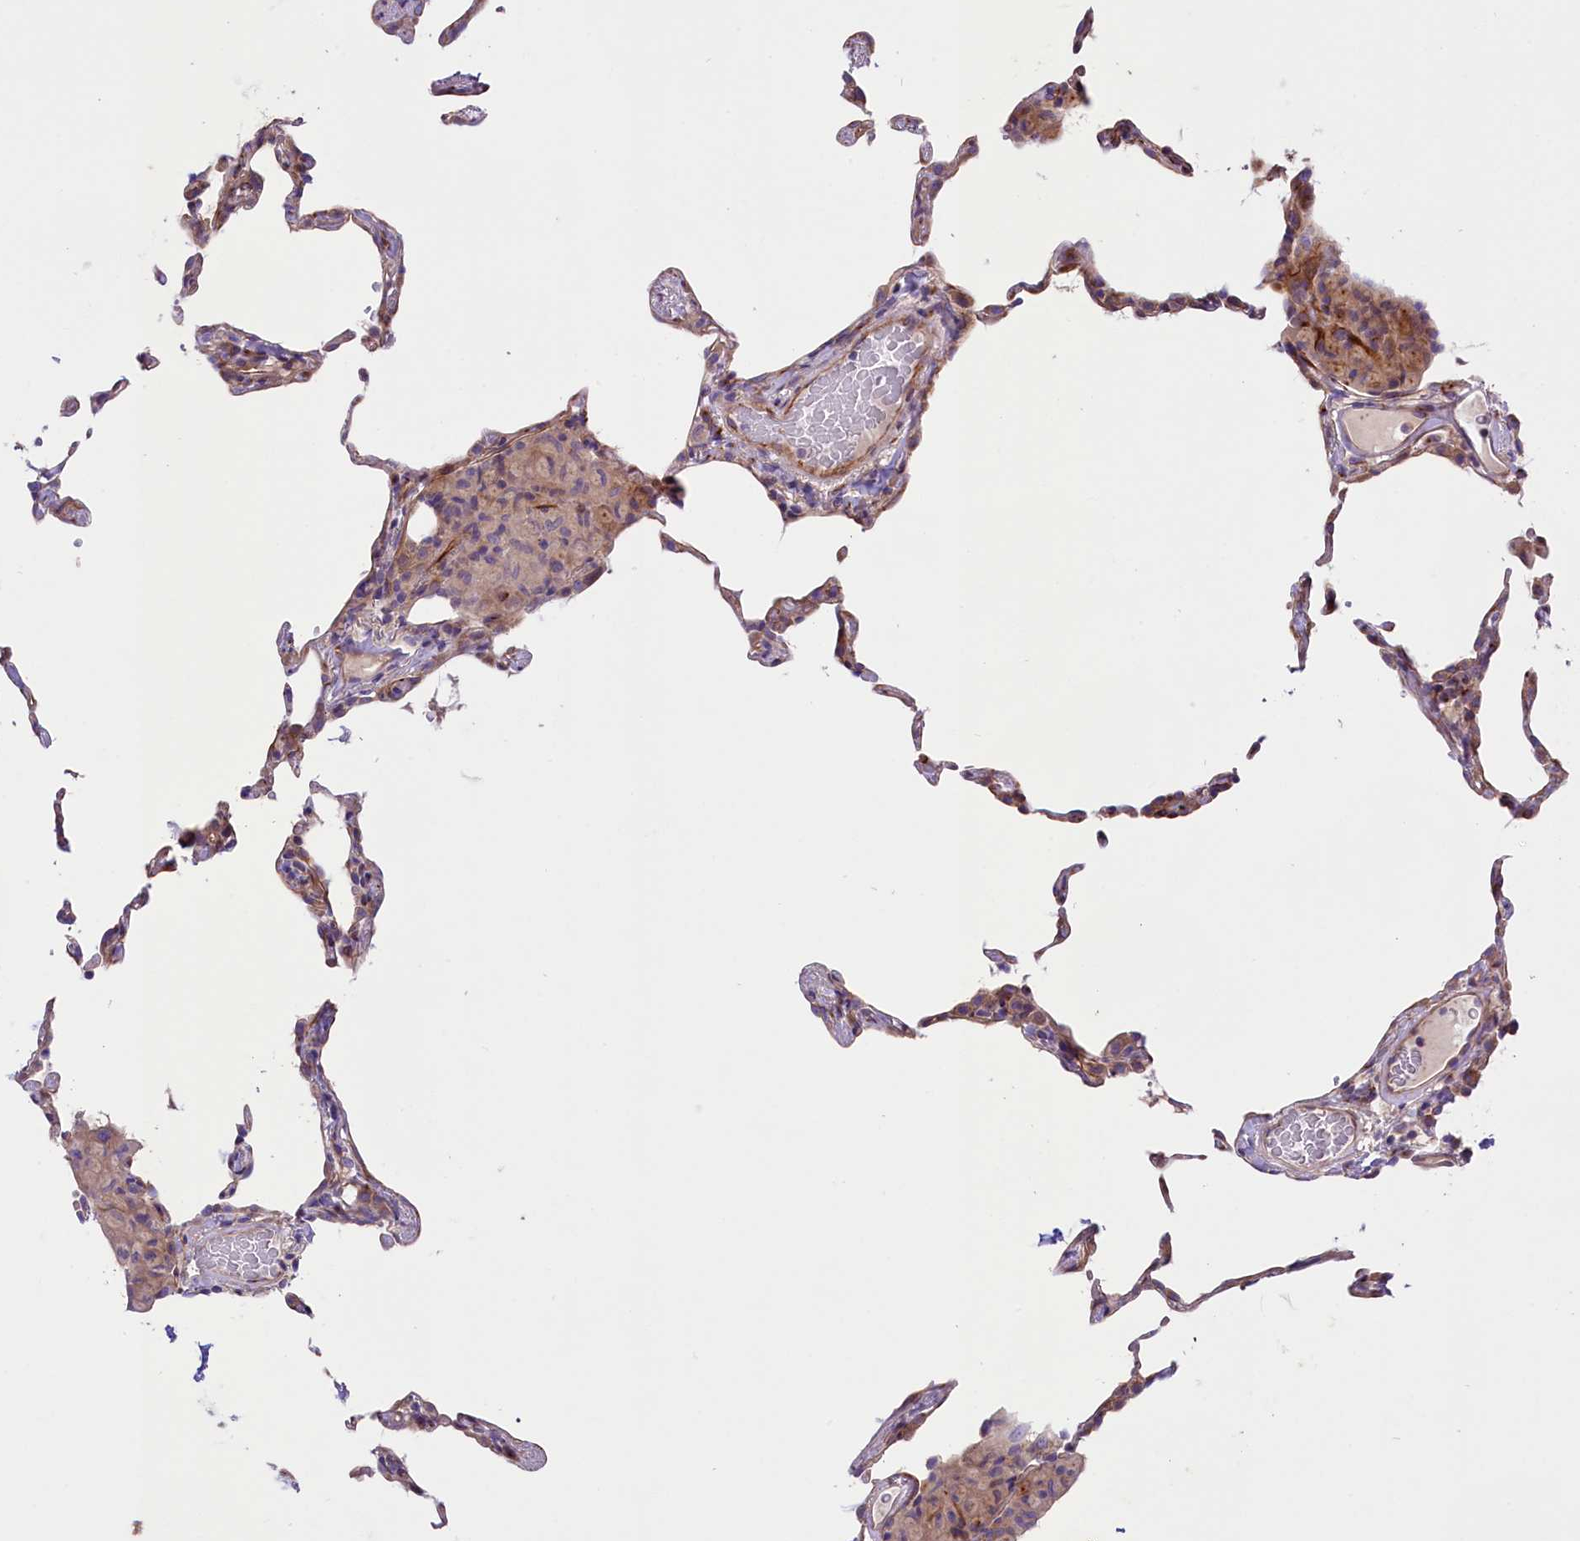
{"staining": {"intensity": "moderate", "quantity": "25%-75%", "location": "cytoplasmic/membranous"}, "tissue": "lung", "cell_type": "Alveolar cells", "image_type": "normal", "snomed": [{"axis": "morphology", "description": "Normal tissue, NOS"}, {"axis": "topography", "description": "Lung"}], "caption": "Immunohistochemical staining of unremarkable lung displays medium levels of moderate cytoplasmic/membranous expression in approximately 25%-75% of alveolar cells.", "gene": "CD99L2", "patient": {"sex": "female", "age": 57}}